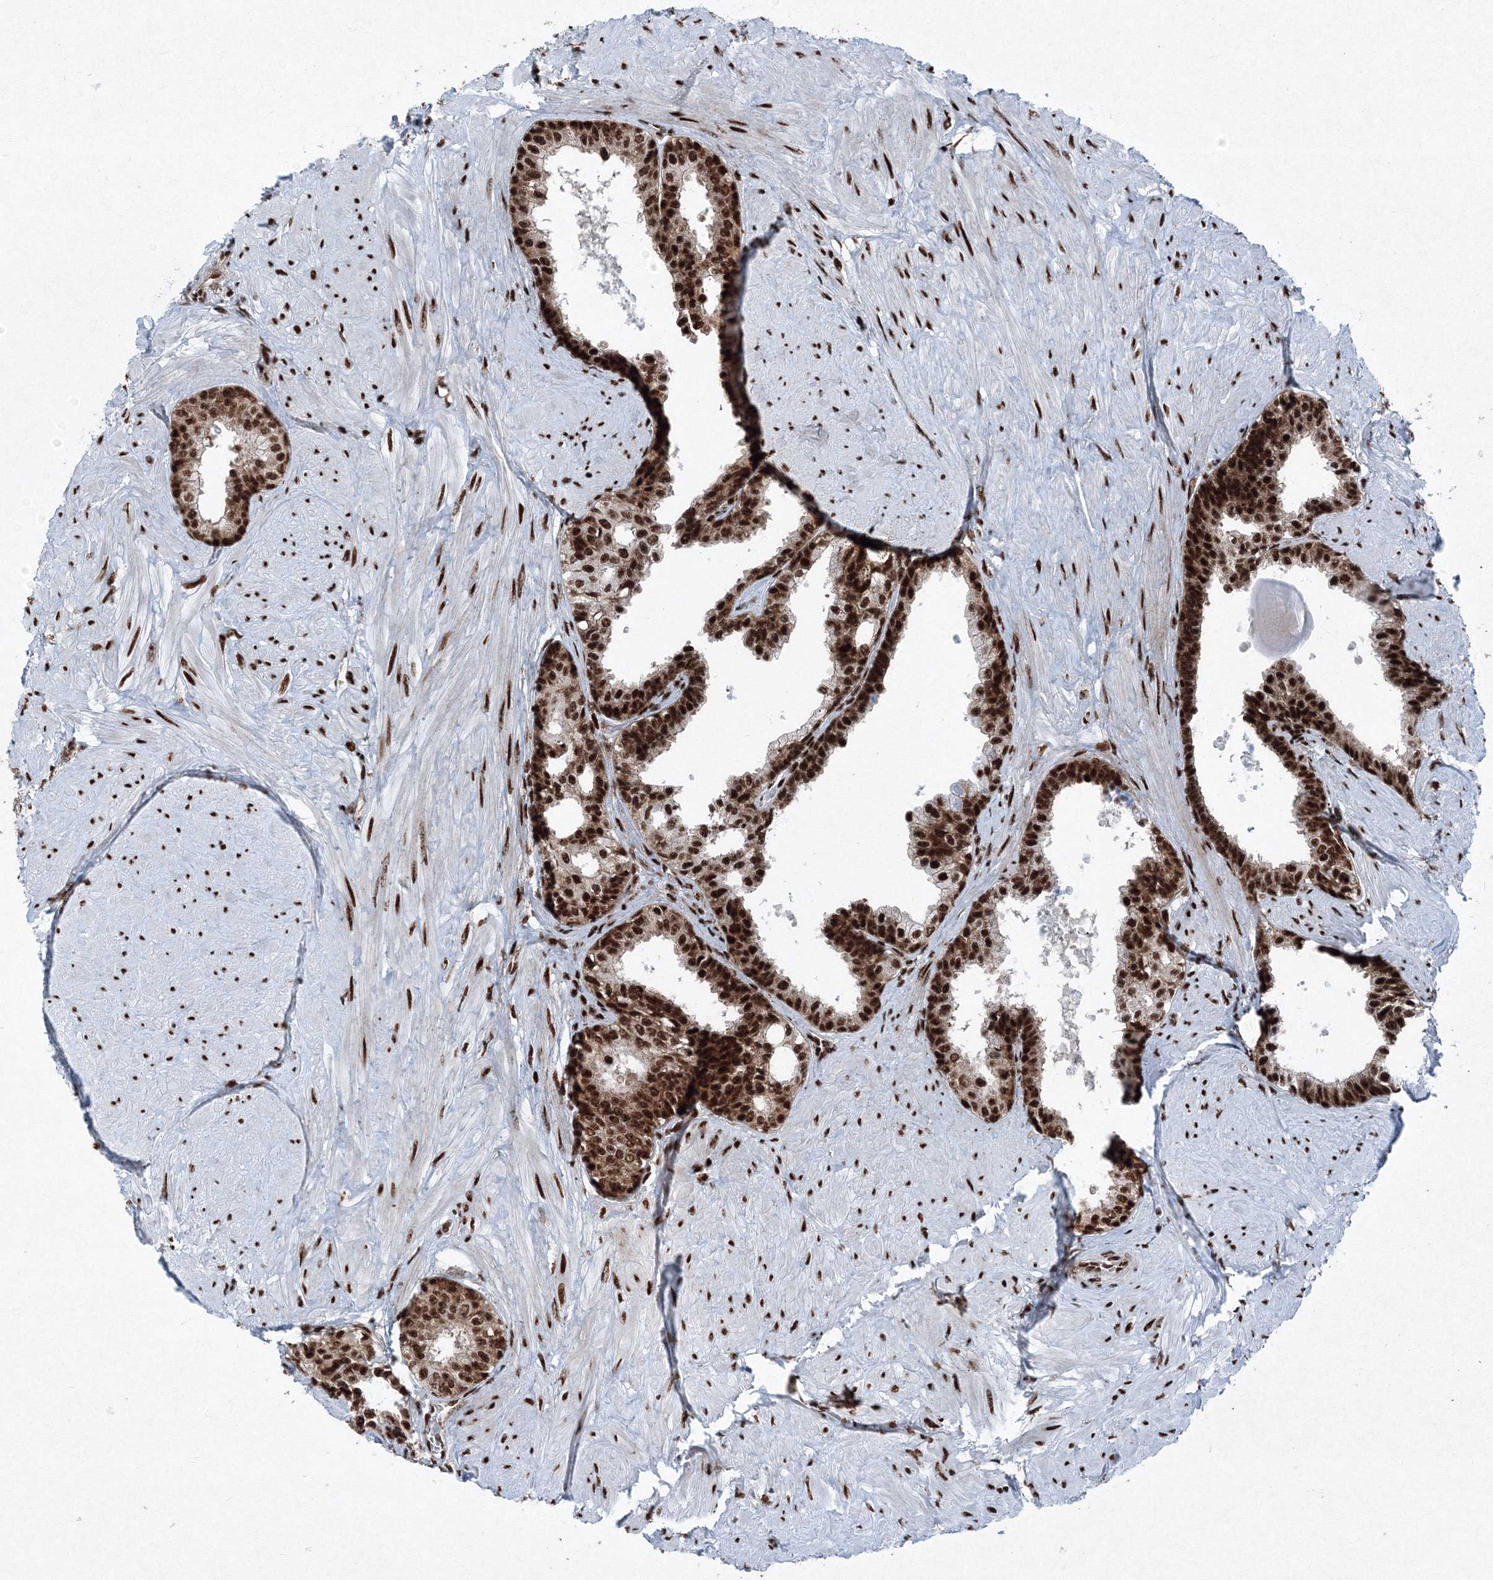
{"staining": {"intensity": "strong", "quantity": ">75%", "location": "nuclear"}, "tissue": "prostate", "cell_type": "Glandular cells", "image_type": "normal", "snomed": [{"axis": "morphology", "description": "Normal tissue, NOS"}, {"axis": "topography", "description": "Prostate"}], "caption": "Prostate stained for a protein (brown) exhibits strong nuclear positive staining in approximately >75% of glandular cells.", "gene": "SNRPC", "patient": {"sex": "male", "age": 48}}